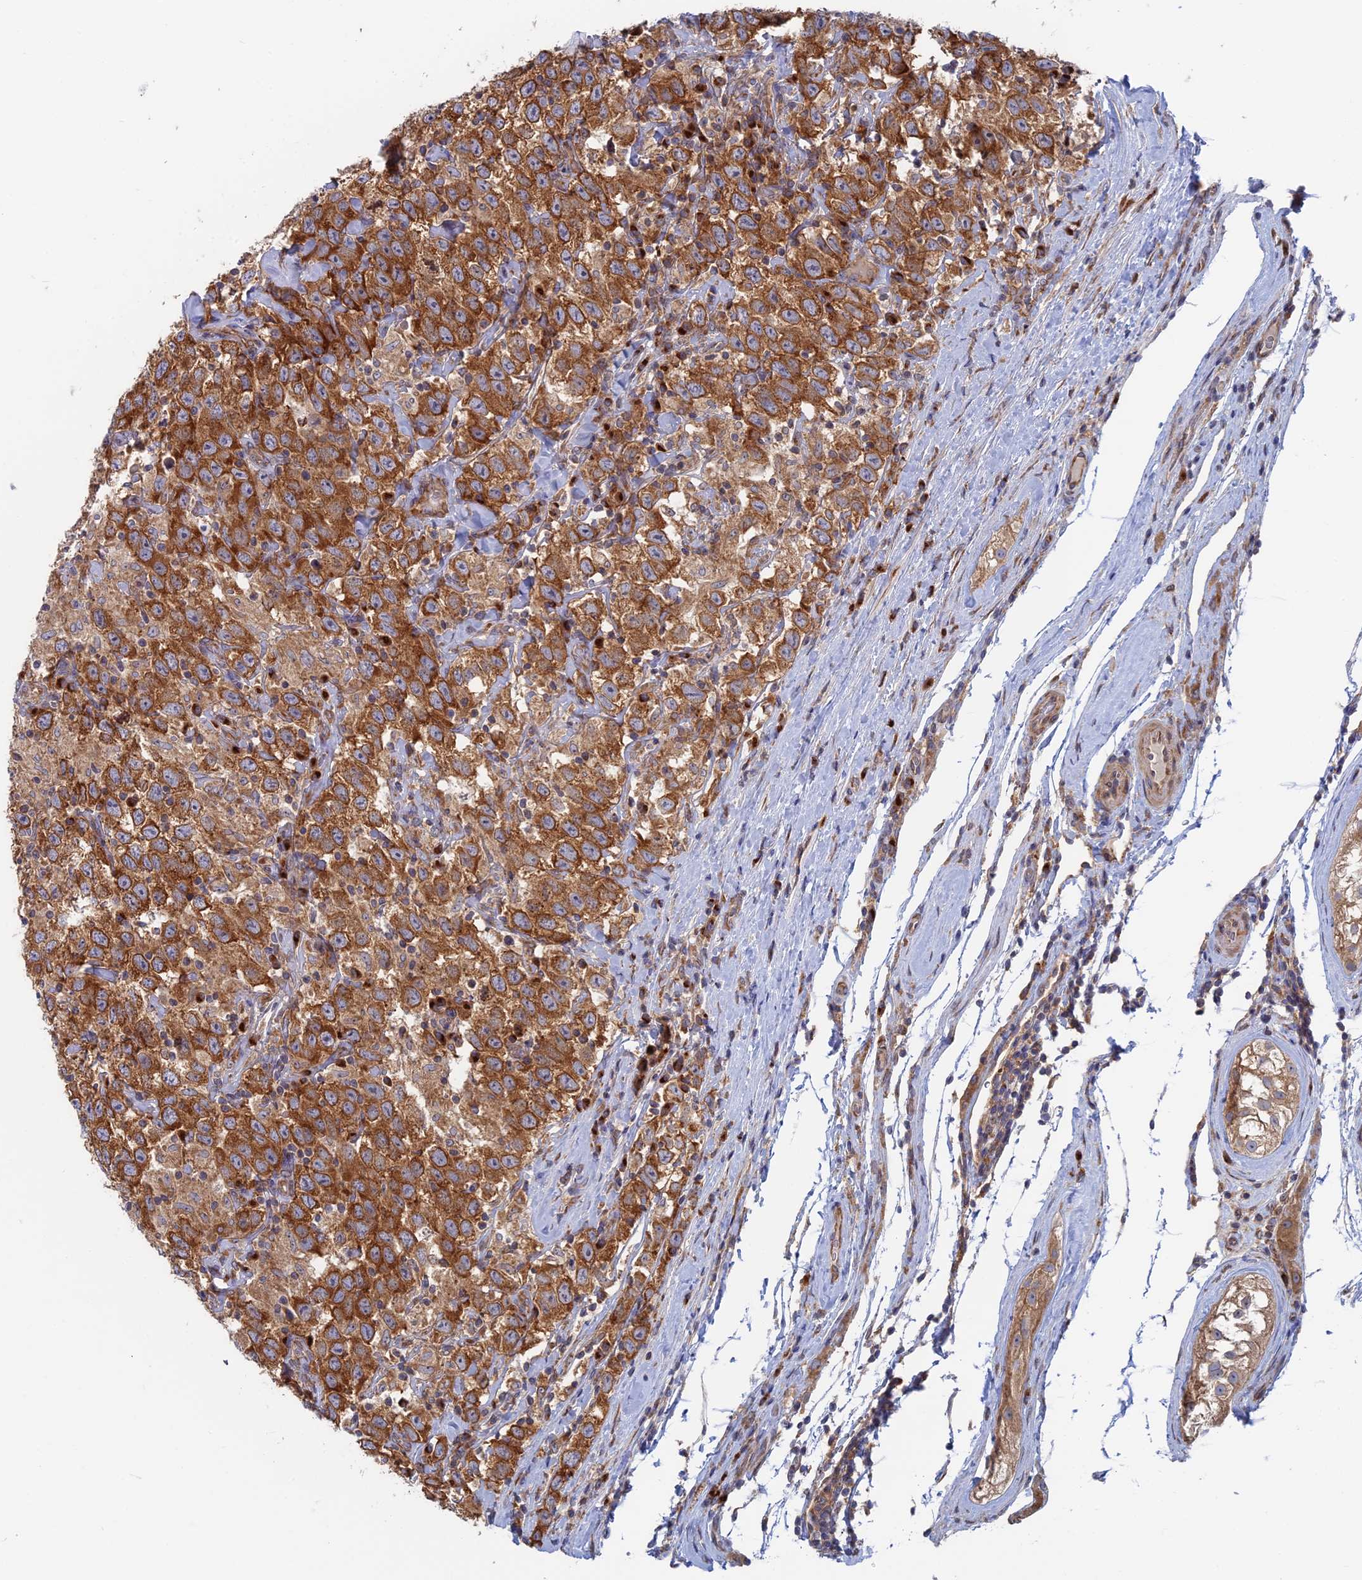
{"staining": {"intensity": "strong", "quantity": ">75%", "location": "cytoplasmic/membranous"}, "tissue": "testis cancer", "cell_type": "Tumor cells", "image_type": "cancer", "snomed": [{"axis": "morphology", "description": "Seminoma, NOS"}, {"axis": "topography", "description": "Testis"}], "caption": "Tumor cells reveal high levels of strong cytoplasmic/membranous positivity in about >75% of cells in seminoma (testis).", "gene": "TBC1D30", "patient": {"sex": "male", "age": 41}}